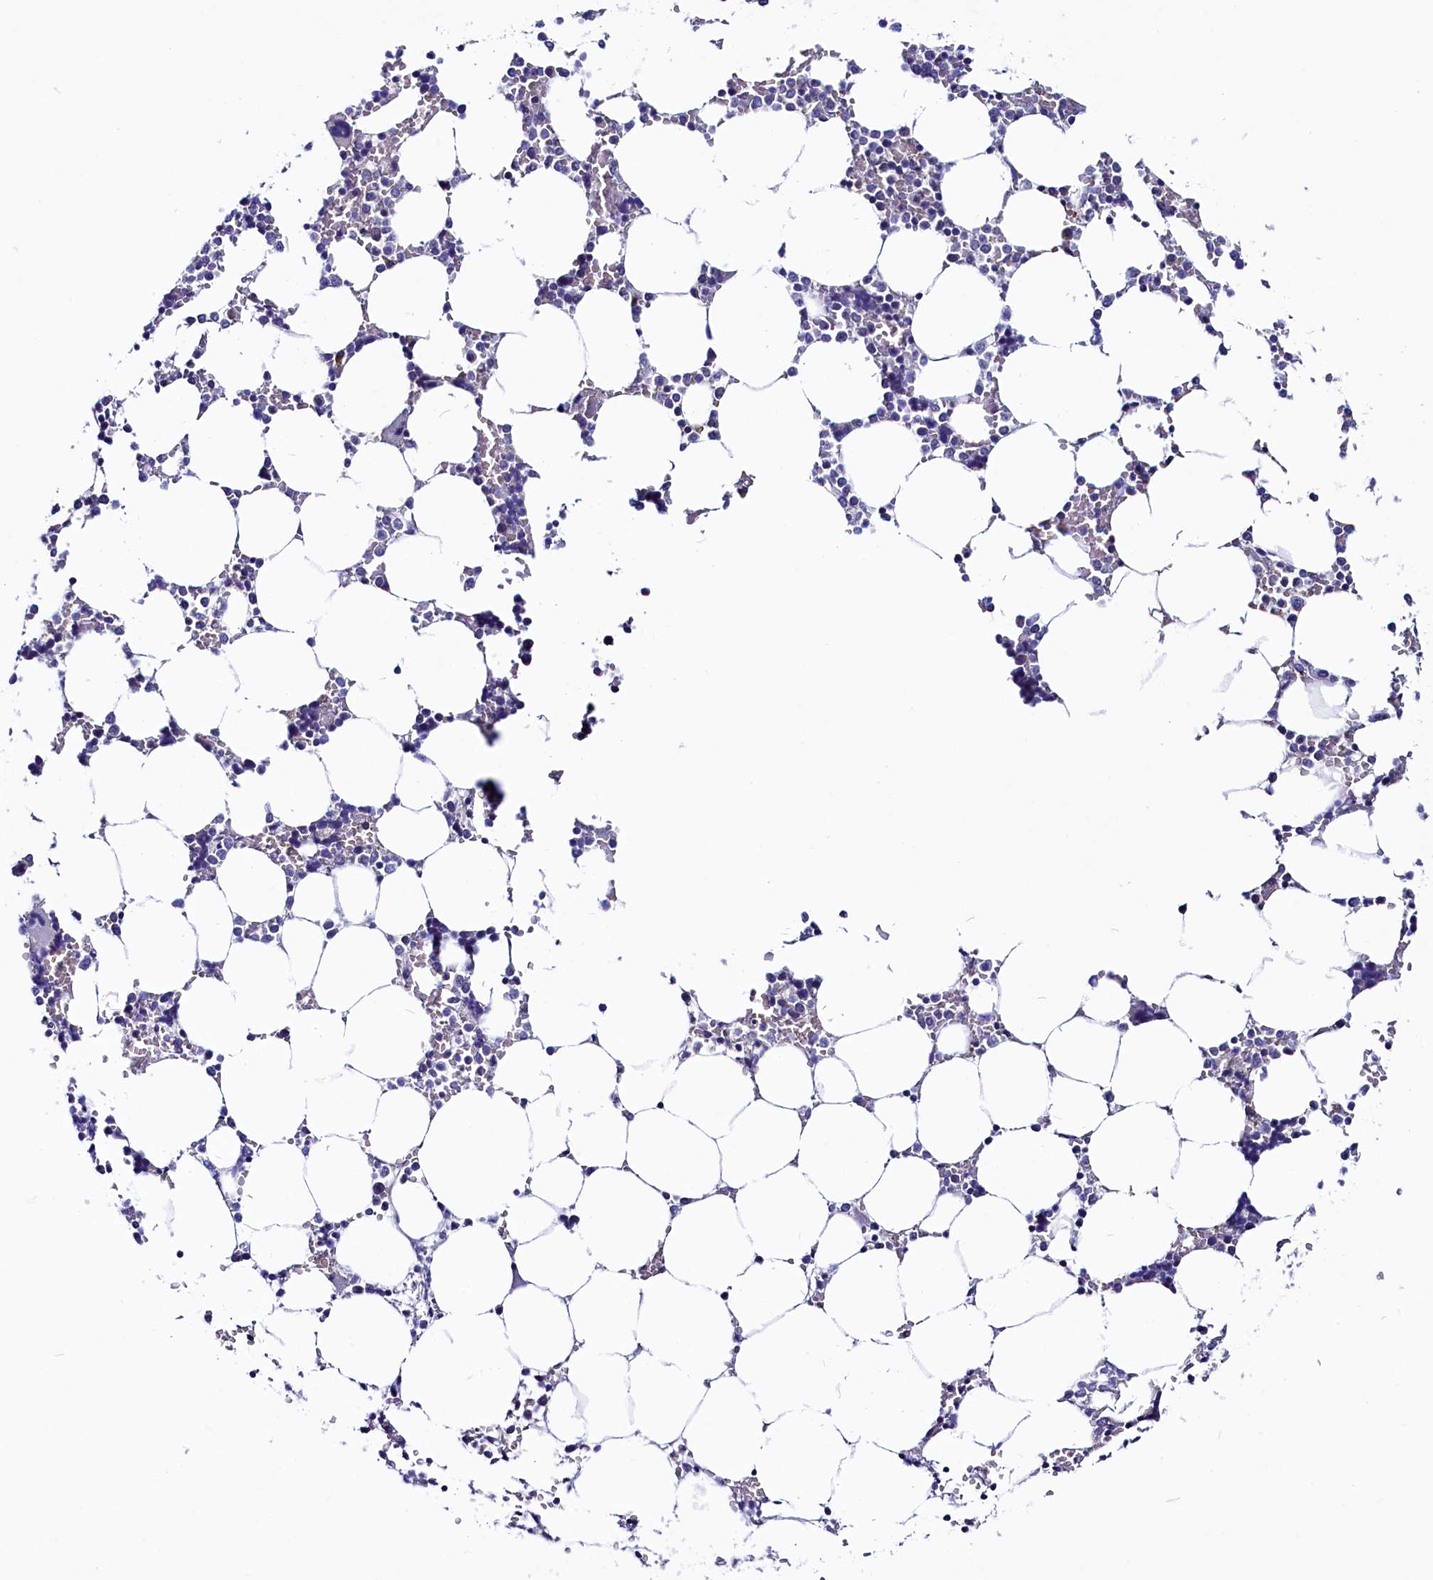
{"staining": {"intensity": "negative", "quantity": "none", "location": "none"}, "tissue": "bone marrow", "cell_type": "Hematopoietic cells", "image_type": "normal", "snomed": [{"axis": "morphology", "description": "Normal tissue, NOS"}, {"axis": "topography", "description": "Bone marrow"}], "caption": "The IHC photomicrograph has no significant expression in hematopoietic cells of bone marrow.", "gene": "CIAPIN1", "patient": {"sex": "male", "age": 64}}